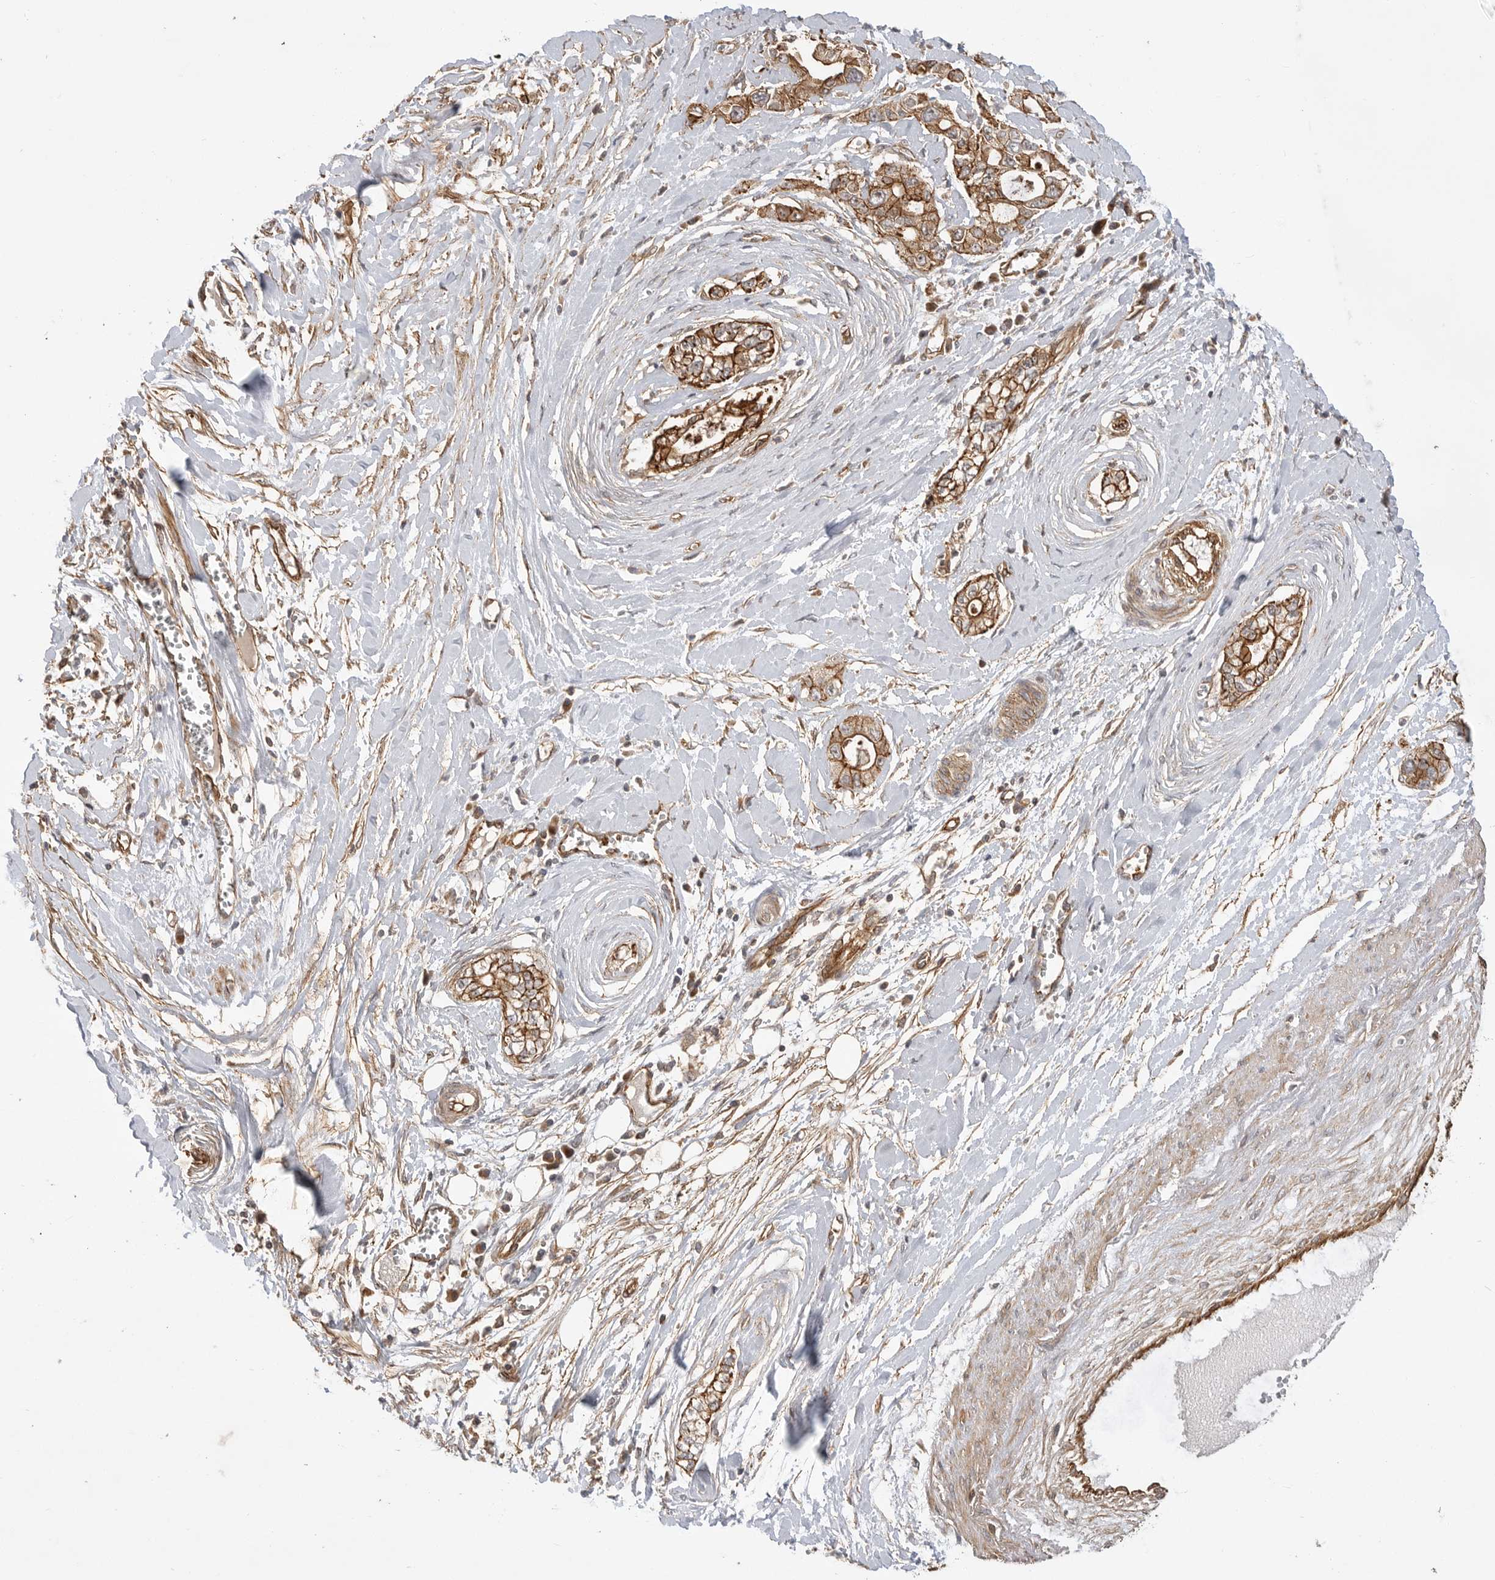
{"staining": {"intensity": "strong", "quantity": ">75%", "location": "cytoplasmic/membranous"}, "tissue": "pancreatic cancer", "cell_type": "Tumor cells", "image_type": "cancer", "snomed": [{"axis": "morphology", "description": "Adenocarcinoma, NOS"}, {"axis": "topography", "description": "Pancreas"}], "caption": "Immunohistochemical staining of pancreatic cancer (adenocarcinoma) demonstrates high levels of strong cytoplasmic/membranous protein expression in approximately >75% of tumor cells.", "gene": "GPATCH2", "patient": {"sex": "male", "age": 68}}